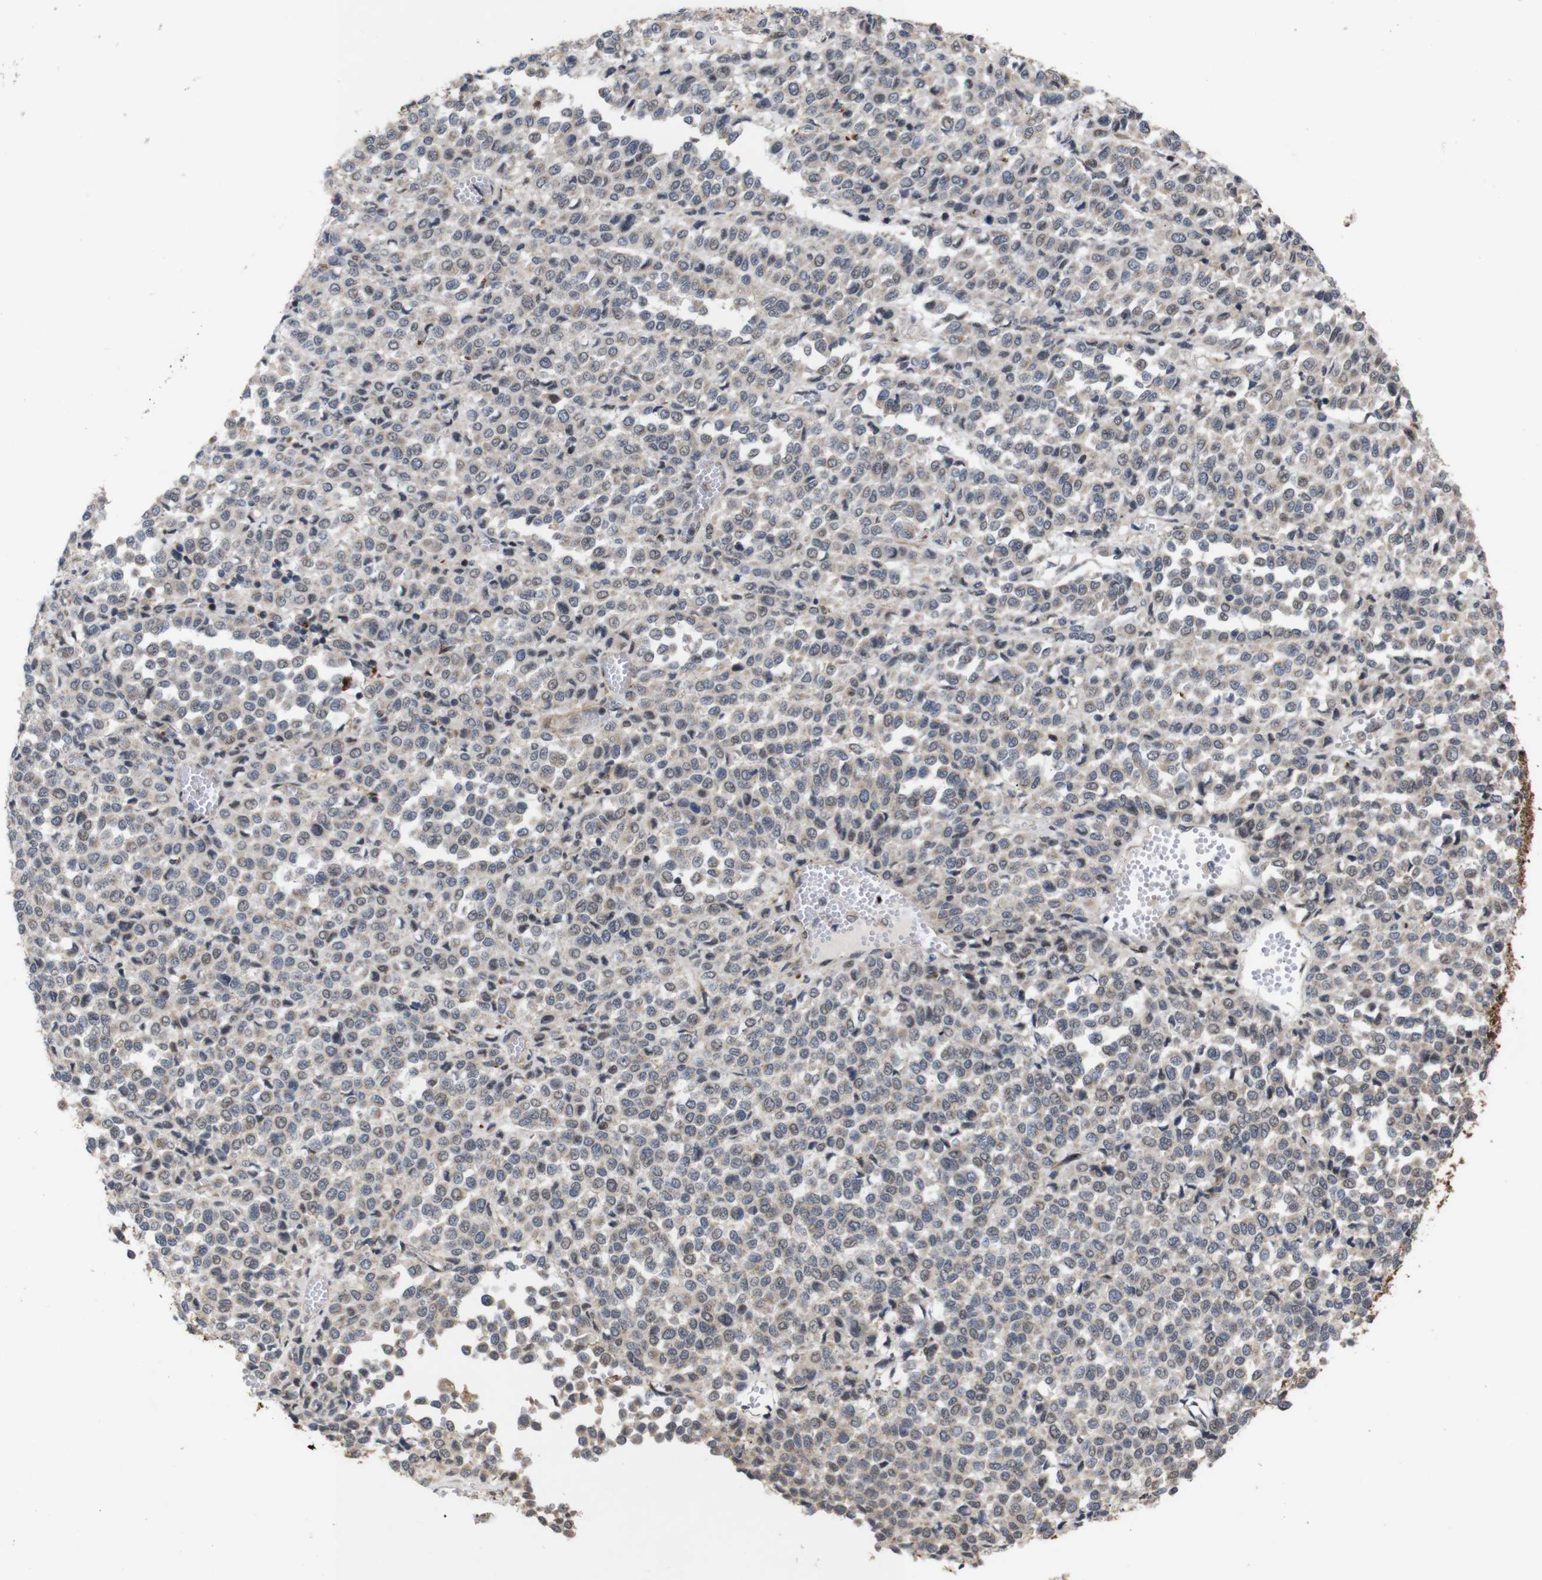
{"staining": {"intensity": "weak", "quantity": ">75%", "location": "cytoplasmic/membranous,nuclear"}, "tissue": "melanoma", "cell_type": "Tumor cells", "image_type": "cancer", "snomed": [{"axis": "morphology", "description": "Malignant melanoma, Metastatic site"}, {"axis": "topography", "description": "Pancreas"}], "caption": "Brown immunohistochemical staining in human malignant melanoma (metastatic site) reveals weak cytoplasmic/membranous and nuclear positivity in about >75% of tumor cells. (Brightfield microscopy of DAB IHC at high magnification).", "gene": "ATP7B", "patient": {"sex": "female", "age": 30}}